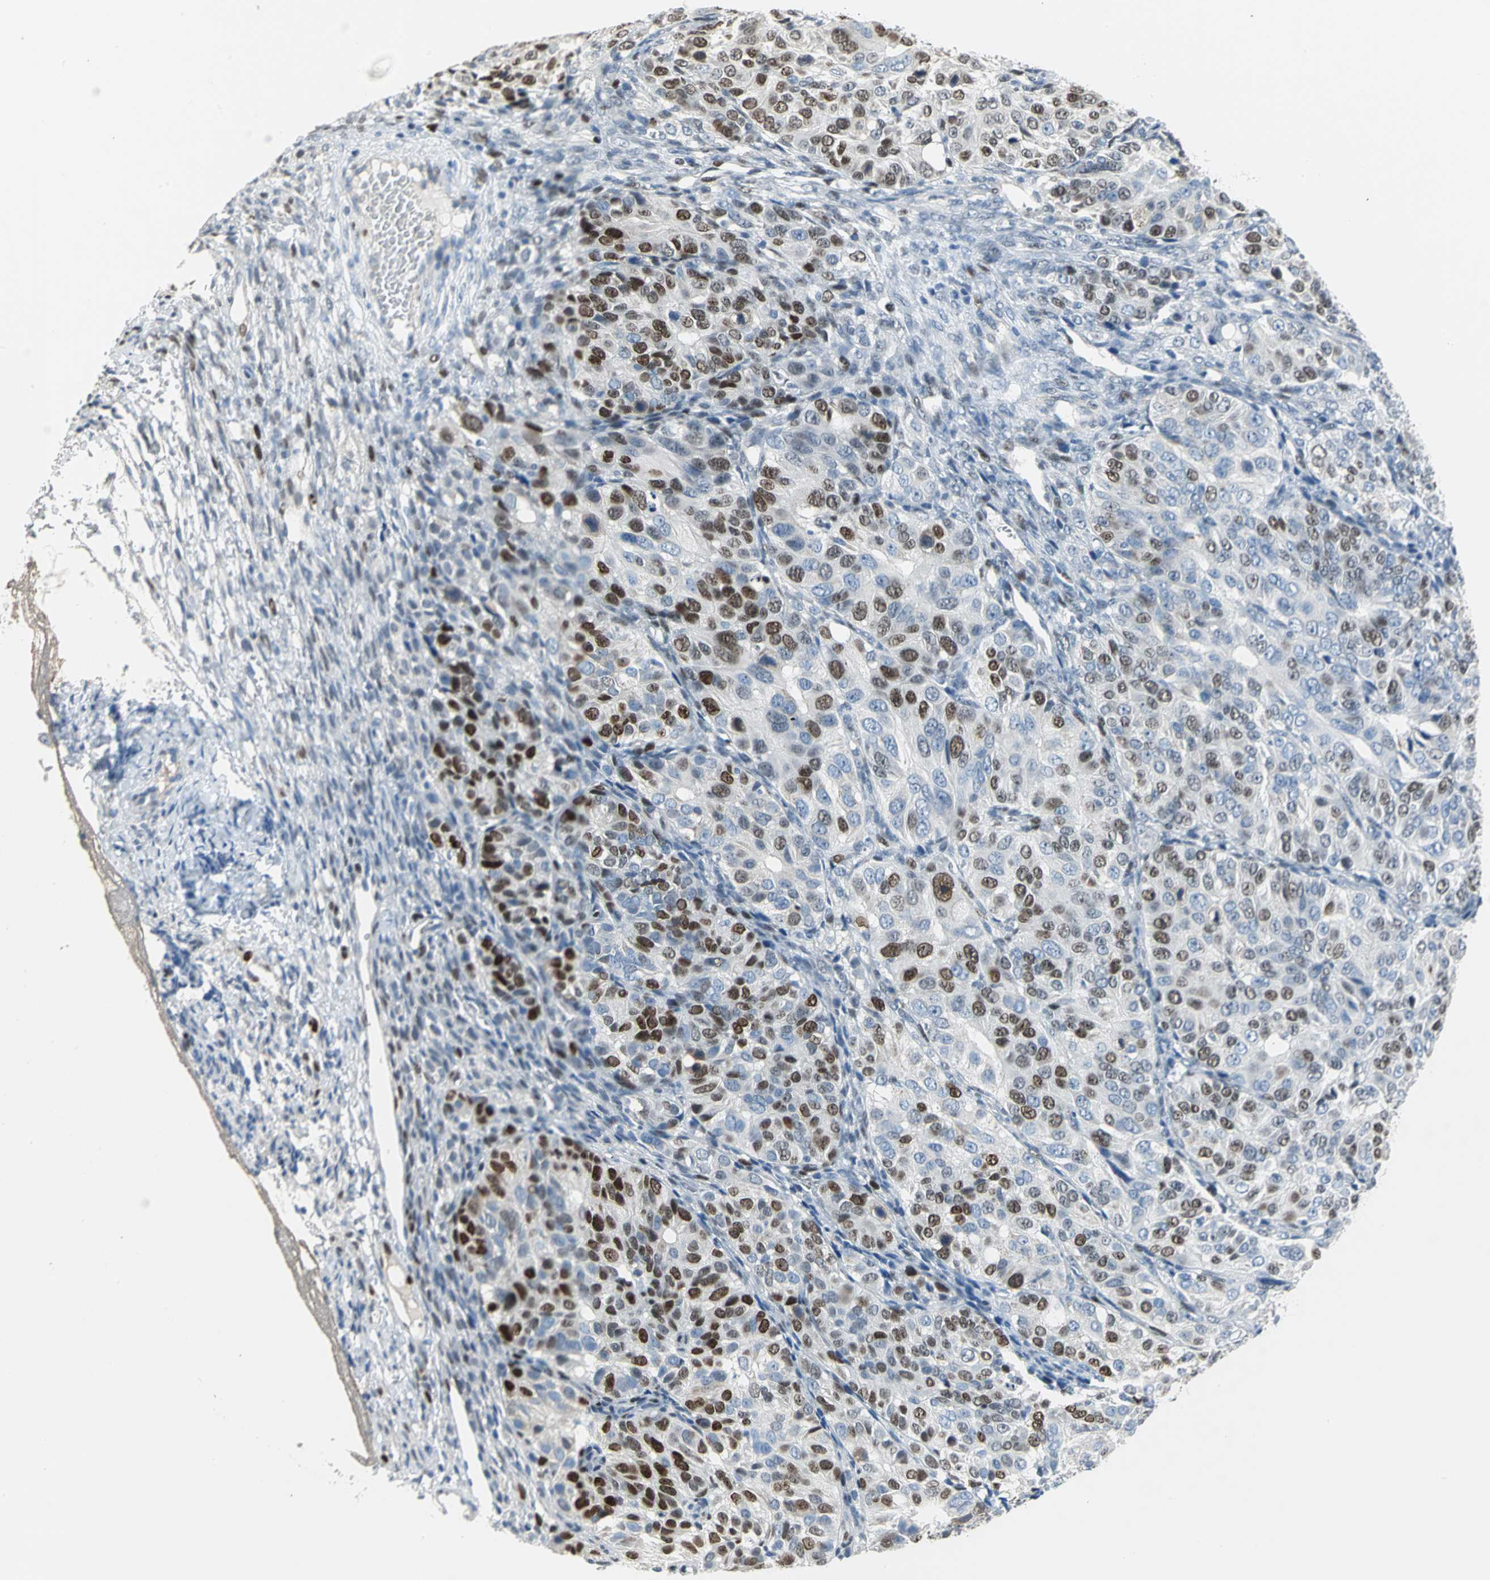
{"staining": {"intensity": "moderate", "quantity": "25%-75%", "location": "nuclear"}, "tissue": "ovarian cancer", "cell_type": "Tumor cells", "image_type": "cancer", "snomed": [{"axis": "morphology", "description": "Carcinoma, endometroid"}, {"axis": "topography", "description": "Ovary"}], "caption": "Immunohistochemistry (IHC) photomicrograph of neoplastic tissue: endometroid carcinoma (ovarian) stained using immunohistochemistry demonstrates medium levels of moderate protein expression localized specifically in the nuclear of tumor cells, appearing as a nuclear brown color.", "gene": "MCM3", "patient": {"sex": "female", "age": 51}}